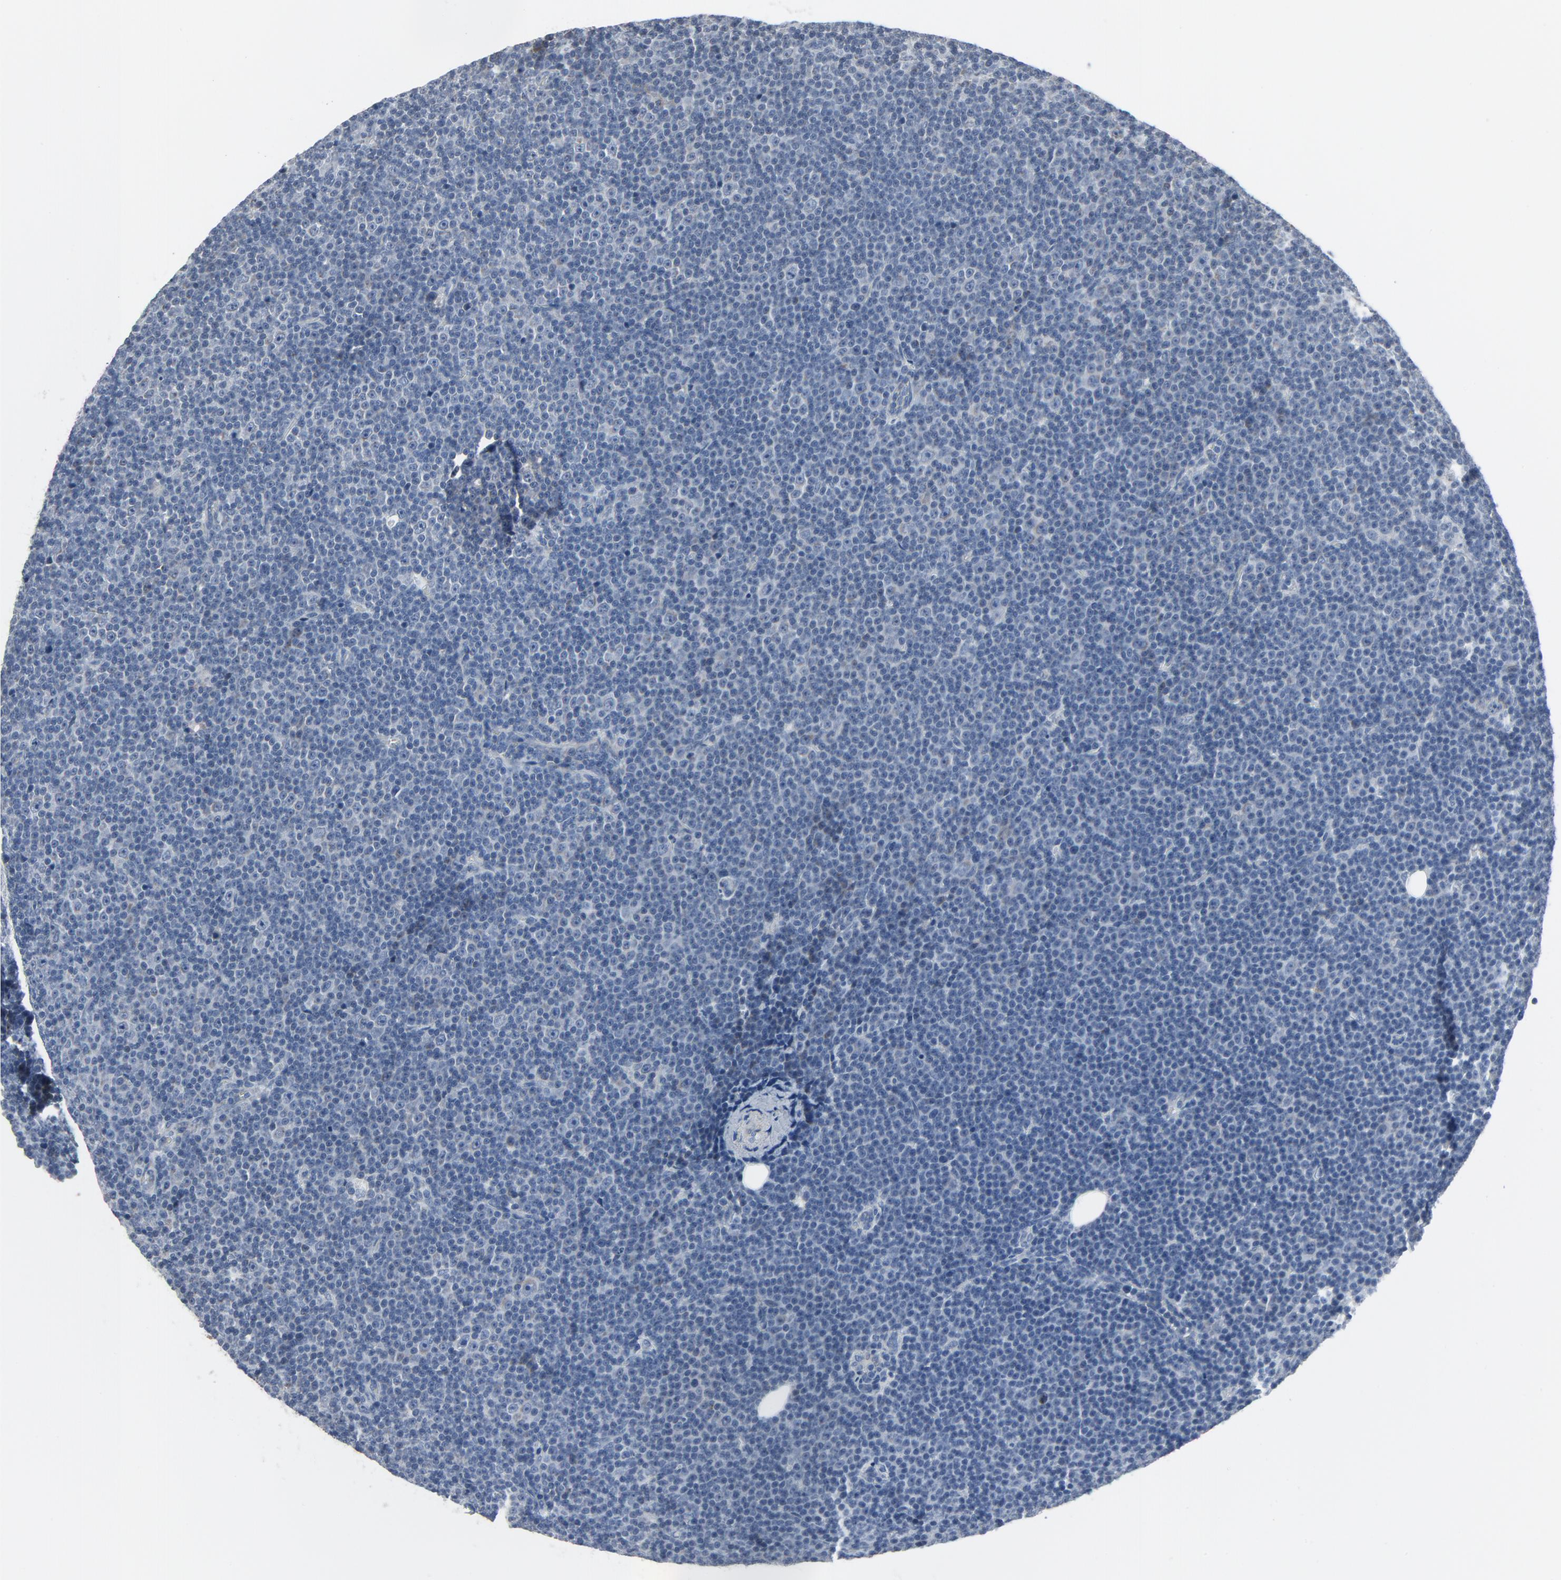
{"staining": {"intensity": "negative", "quantity": "none", "location": "none"}, "tissue": "lymphoma", "cell_type": "Tumor cells", "image_type": "cancer", "snomed": [{"axis": "morphology", "description": "Malignant lymphoma, non-Hodgkin's type, Low grade"}, {"axis": "topography", "description": "Lymph node"}], "caption": "DAB (3,3'-diaminobenzidine) immunohistochemical staining of lymphoma displays no significant positivity in tumor cells.", "gene": "GPX2", "patient": {"sex": "female", "age": 67}}